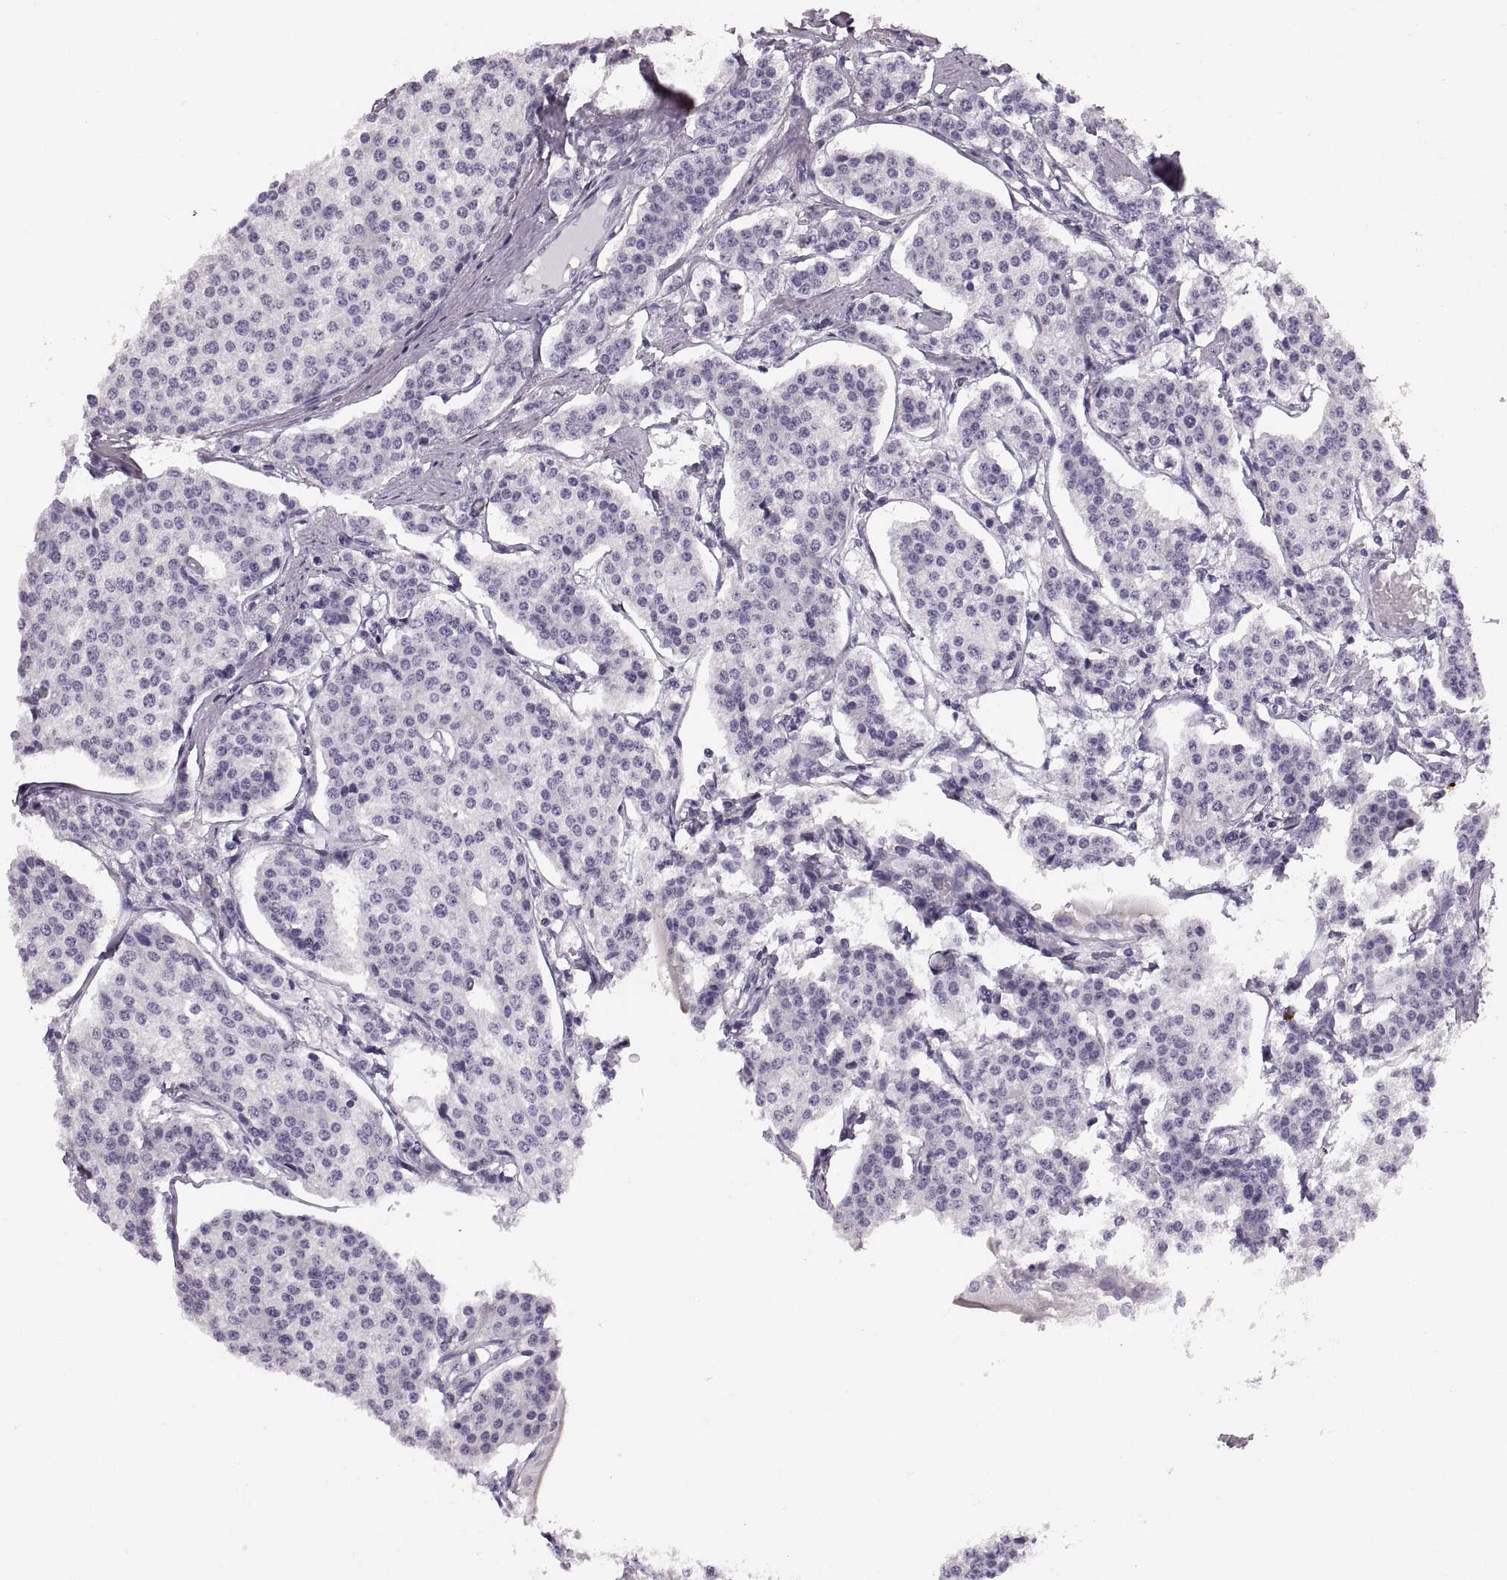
{"staining": {"intensity": "negative", "quantity": "none", "location": "none"}, "tissue": "carcinoid", "cell_type": "Tumor cells", "image_type": "cancer", "snomed": [{"axis": "morphology", "description": "Carcinoid, malignant, NOS"}, {"axis": "topography", "description": "Small intestine"}], "caption": "Carcinoid was stained to show a protein in brown. There is no significant expression in tumor cells.", "gene": "MILR1", "patient": {"sex": "female", "age": 65}}